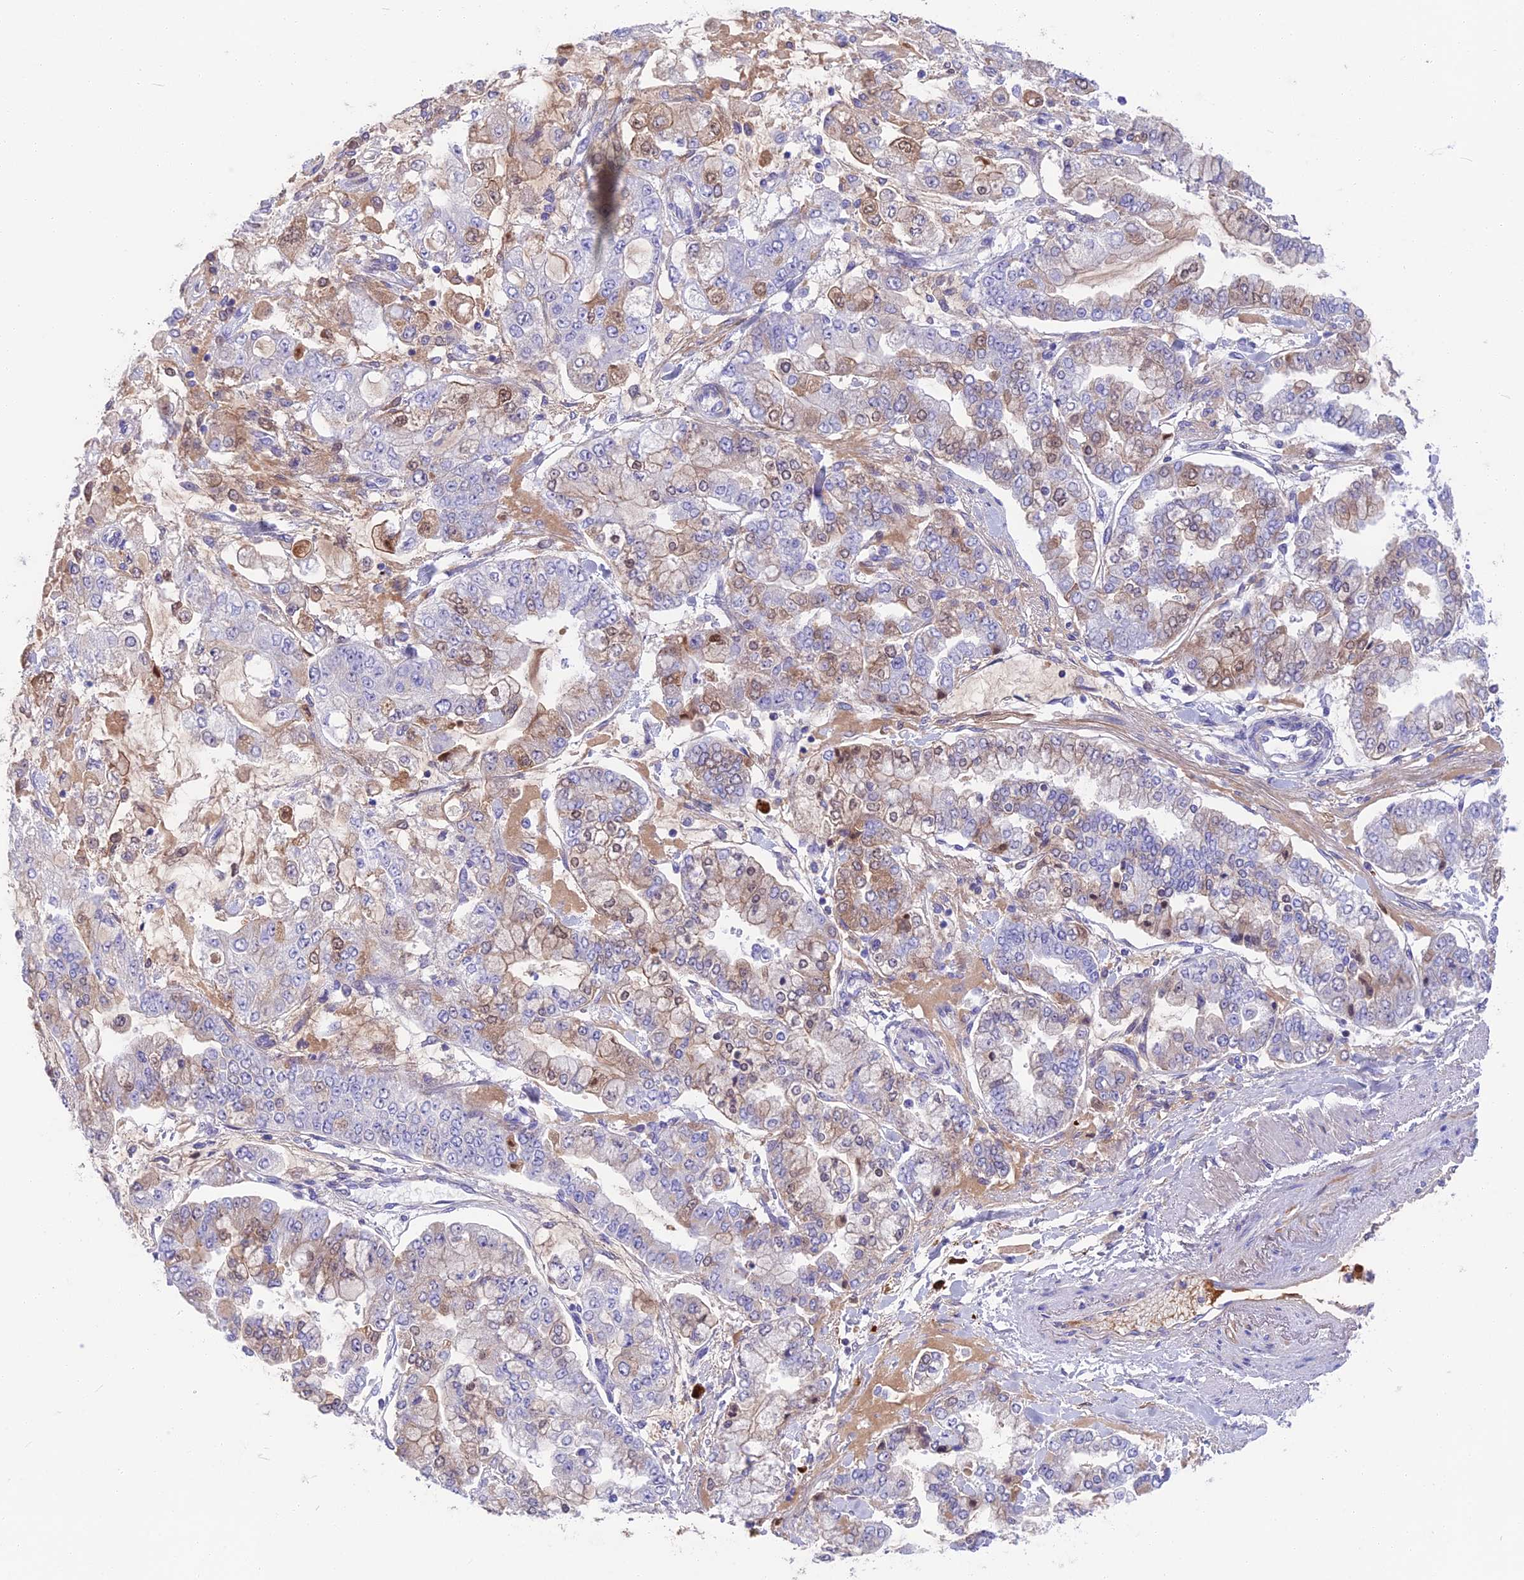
{"staining": {"intensity": "moderate", "quantity": "<25%", "location": "cytoplasmic/membranous,nuclear"}, "tissue": "stomach cancer", "cell_type": "Tumor cells", "image_type": "cancer", "snomed": [{"axis": "morphology", "description": "Normal tissue, NOS"}, {"axis": "morphology", "description": "Adenocarcinoma, NOS"}, {"axis": "topography", "description": "Stomach, upper"}, {"axis": "topography", "description": "Stomach"}], "caption": "Stomach adenocarcinoma was stained to show a protein in brown. There is low levels of moderate cytoplasmic/membranous and nuclear expression in about <25% of tumor cells. The staining is performed using DAB (3,3'-diaminobenzidine) brown chromogen to label protein expression. The nuclei are counter-stained blue using hematoxylin.", "gene": "SNAP91", "patient": {"sex": "male", "age": 76}}